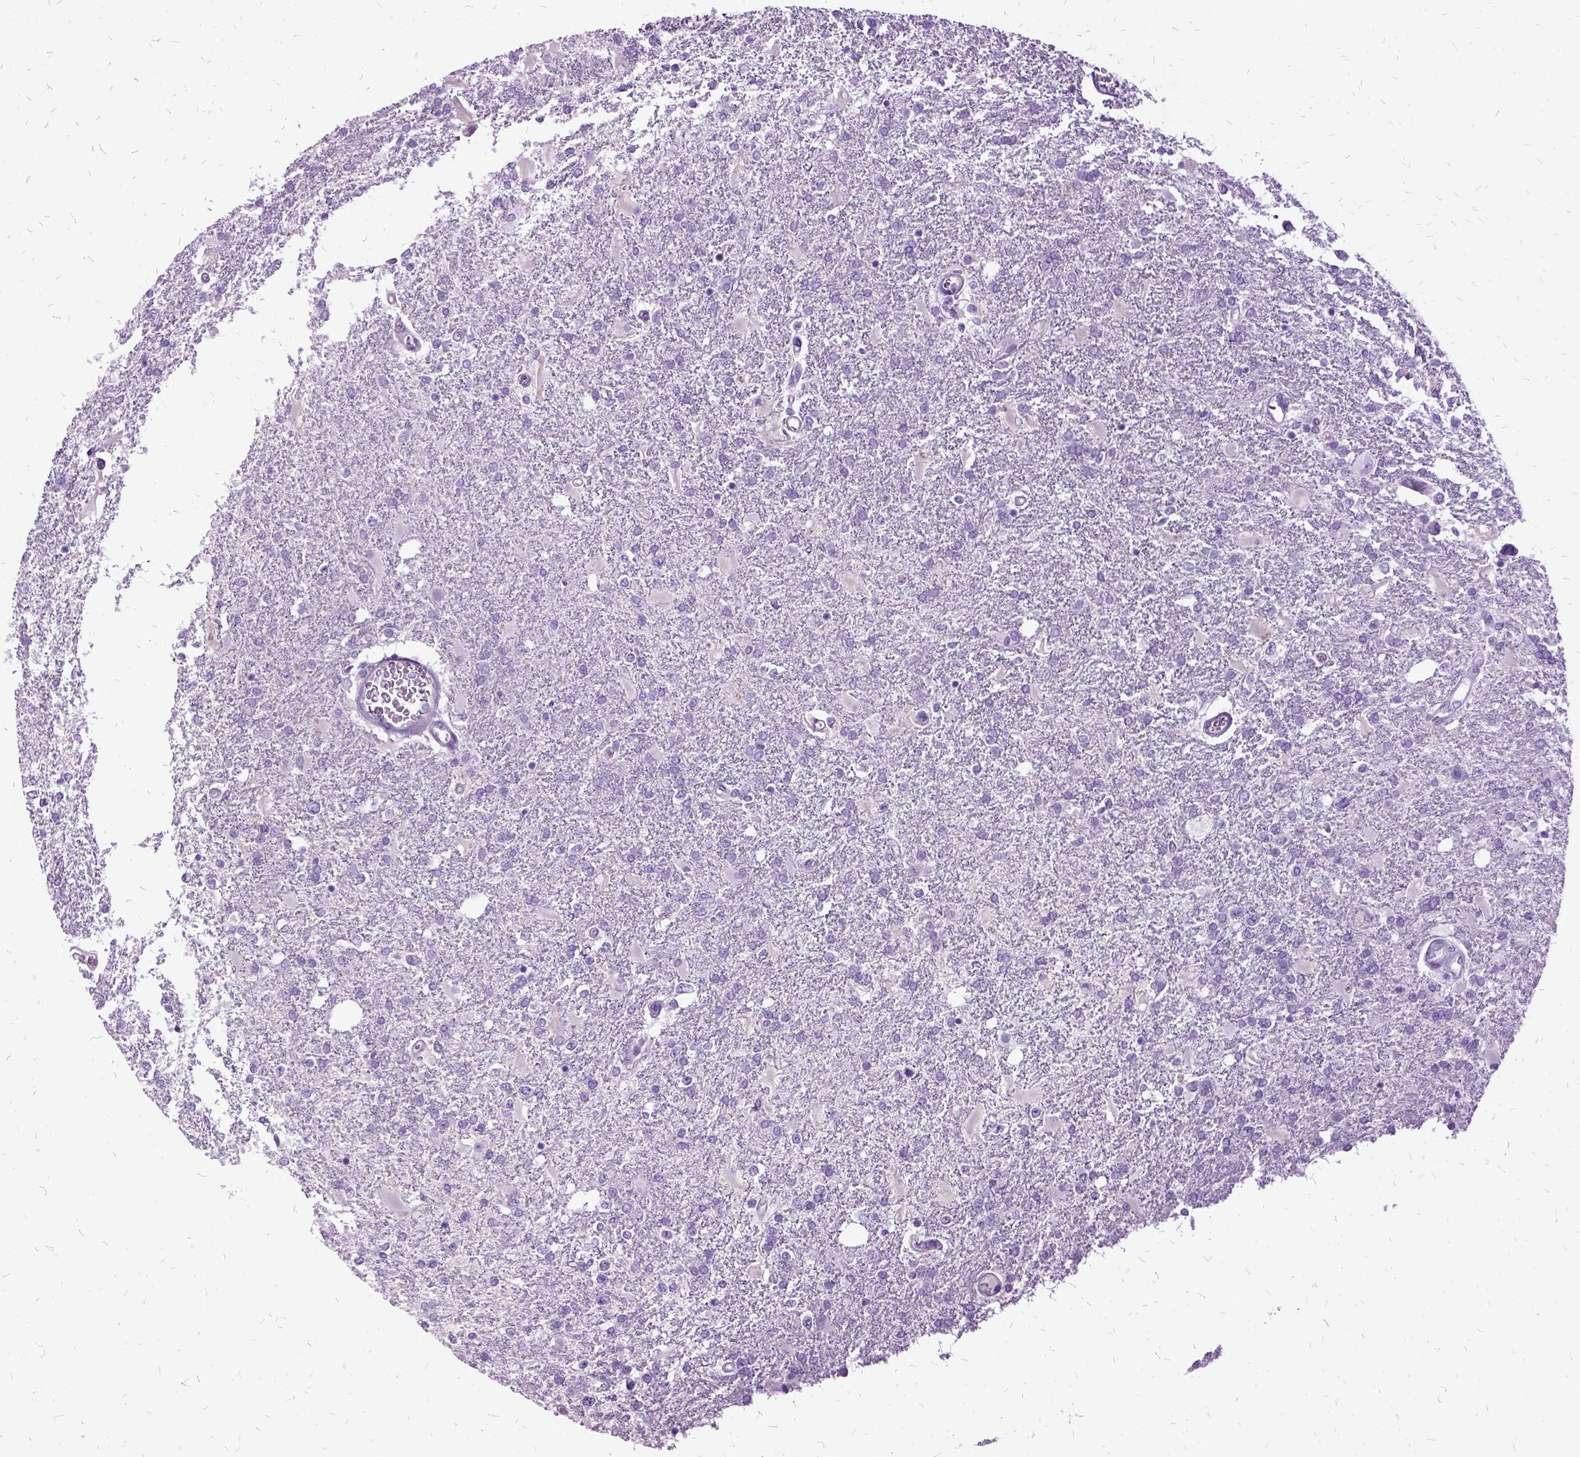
{"staining": {"intensity": "negative", "quantity": "none", "location": "none"}, "tissue": "glioma", "cell_type": "Tumor cells", "image_type": "cancer", "snomed": [{"axis": "morphology", "description": "Glioma, malignant, High grade"}, {"axis": "topography", "description": "Cerebral cortex"}], "caption": "This is a photomicrograph of immunohistochemistry (IHC) staining of glioma, which shows no expression in tumor cells.", "gene": "MME", "patient": {"sex": "male", "age": 79}}